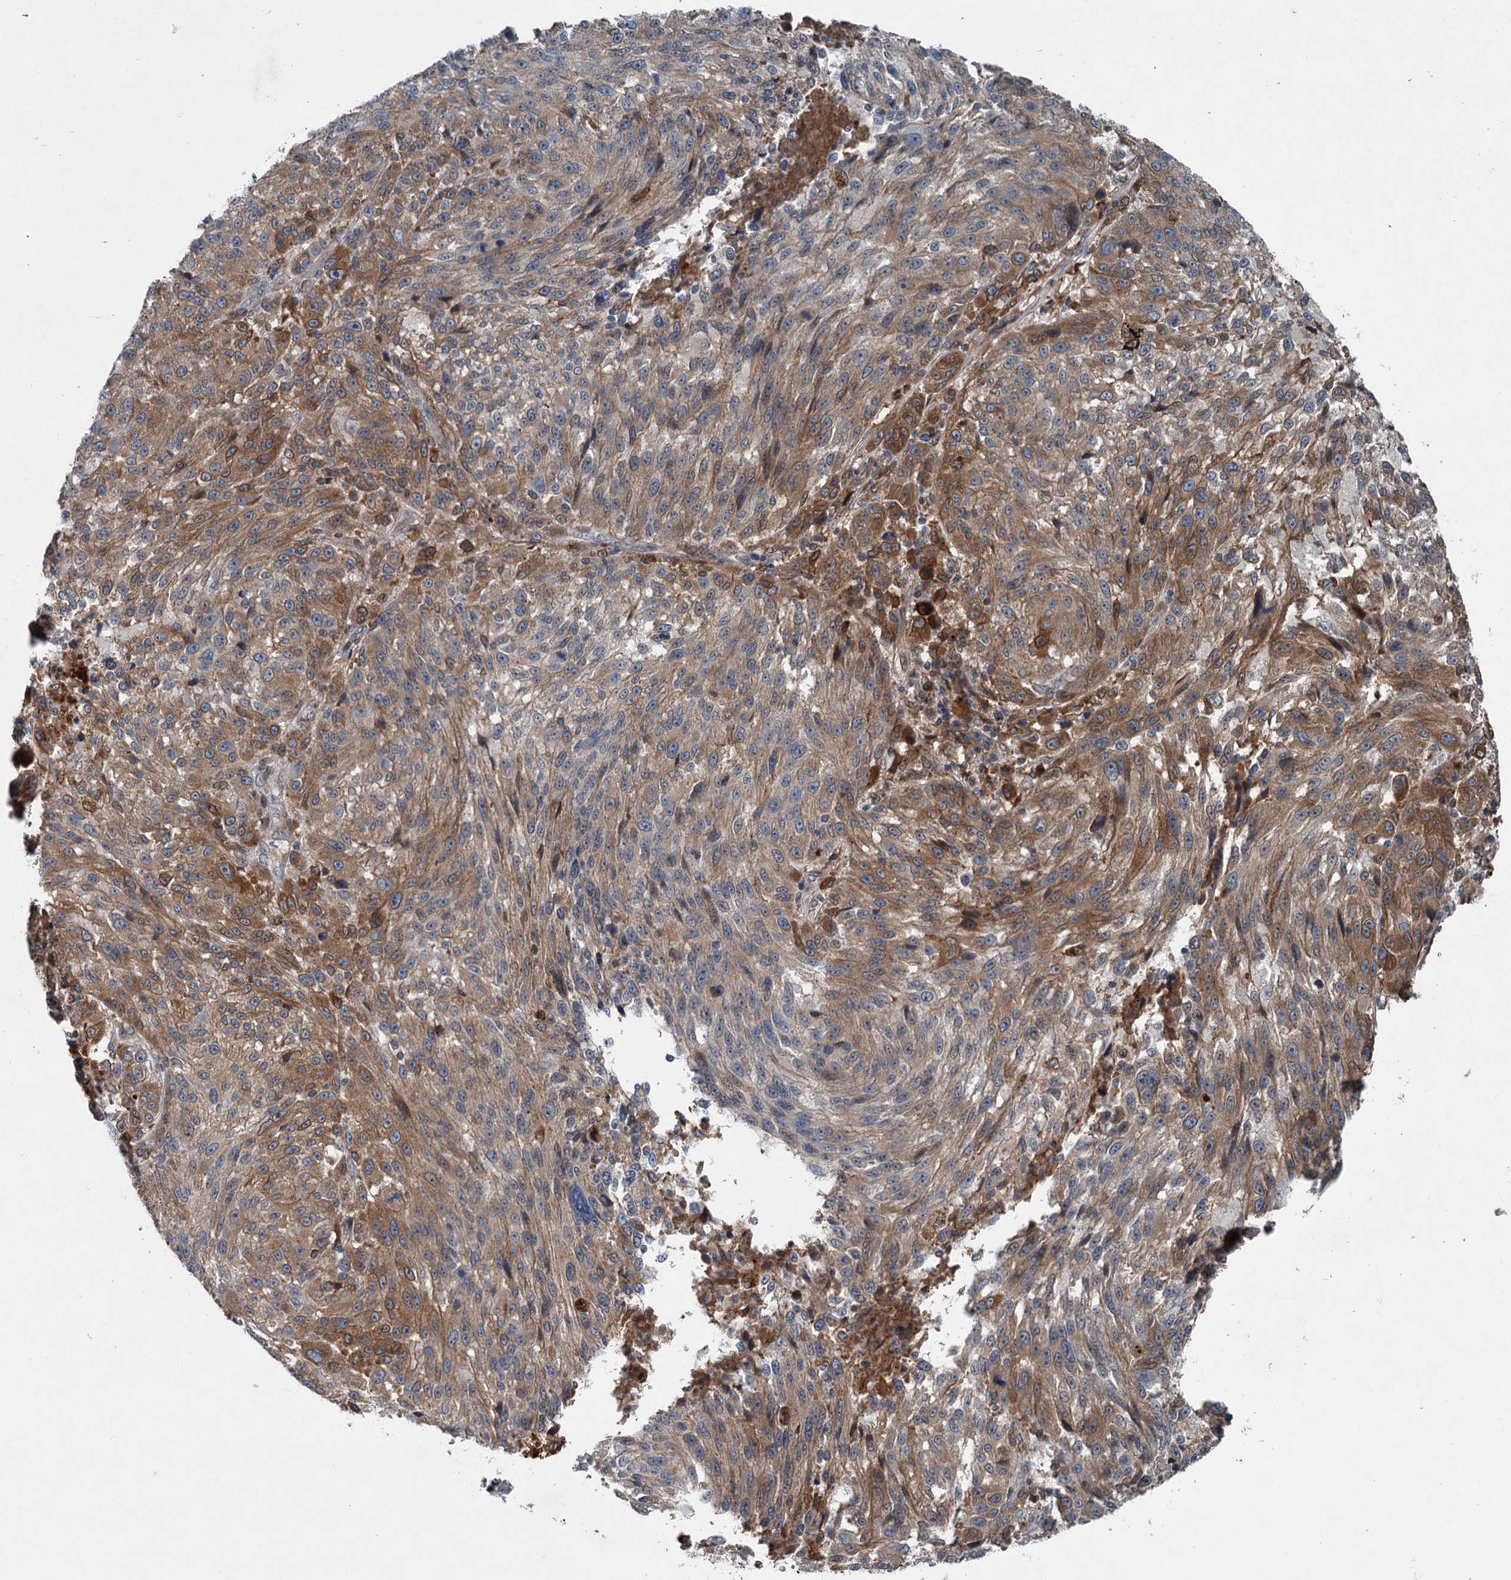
{"staining": {"intensity": "moderate", "quantity": ">75%", "location": "cytoplasmic/membranous"}, "tissue": "melanoma", "cell_type": "Tumor cells", "image_type": "cancer", "snomed": [{"axis": "morphology", "description": "Malignant melanoma, NOS"}, {"axis": "topography", "description": "Skin"}], "caption": "Immunohistochemical staining of melanoma displays moderate cytoplasmic/membranous protein staining in approximately >75% of tumor cells.", "gene": "TAPBPL", "patient": {"sex": "male", "age": 53}}